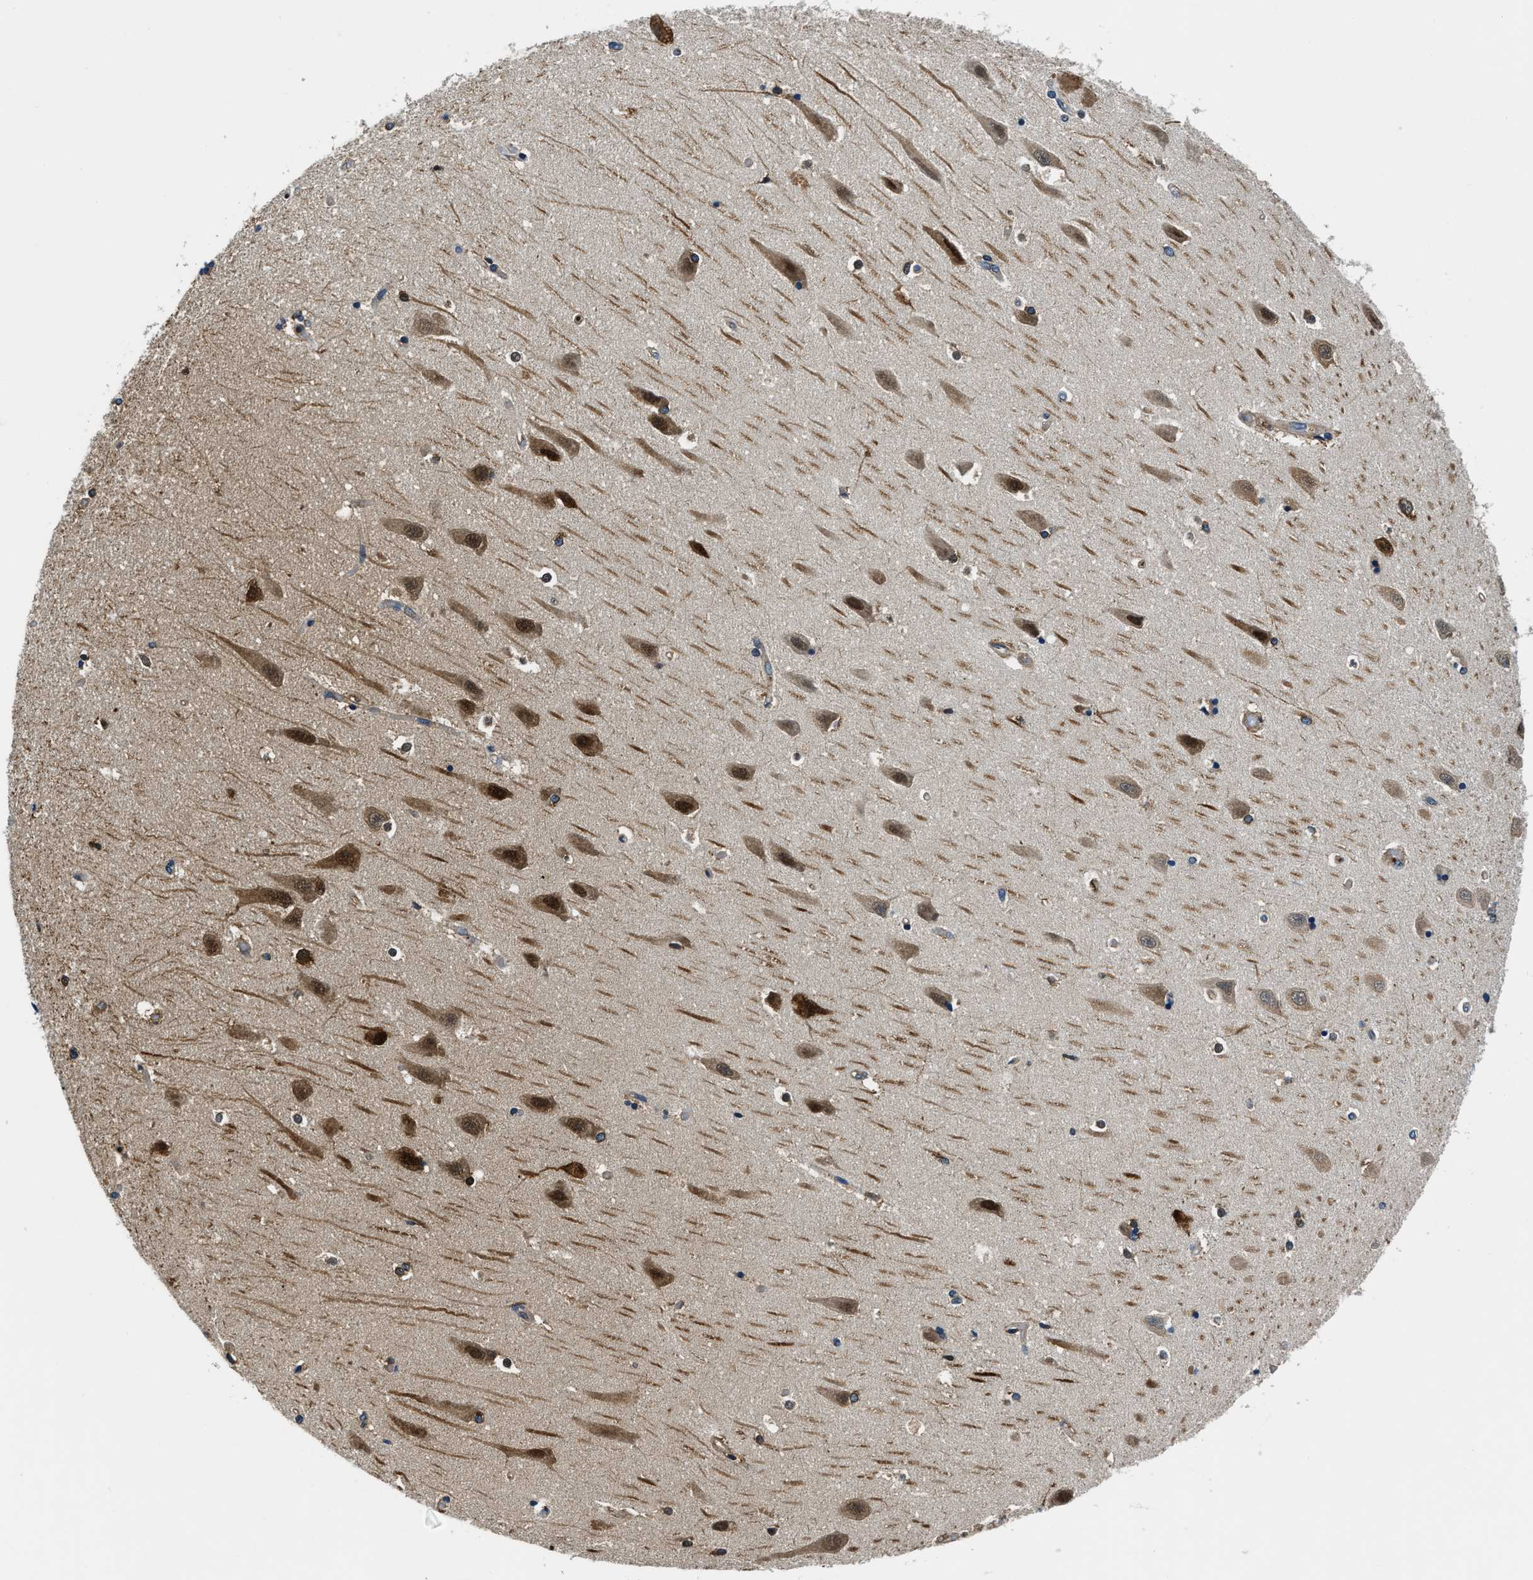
{"staining": {"intensity": "weak", "quantity": "<25%", "location": "cytoplasmic/membranous"}, "tissue": "hippocampus", "cell_type": "Glial cells", "image_type": "normal", "snomed": [{"axis": "morphology", "description": "Normal tissue, NOS"}, {"axis": "topography", "description": "Hippocampus"}], "caption": "DAB immunohistochemical staining of normal hippocampus demonstrates no significant staining in glial cells. (DAB (3,3'-diaminobenzidine) immunohistochemistry with hematoxylin counter stain).", "gene": "EEA1", "patient": {"sex": "male", "age": 45}}